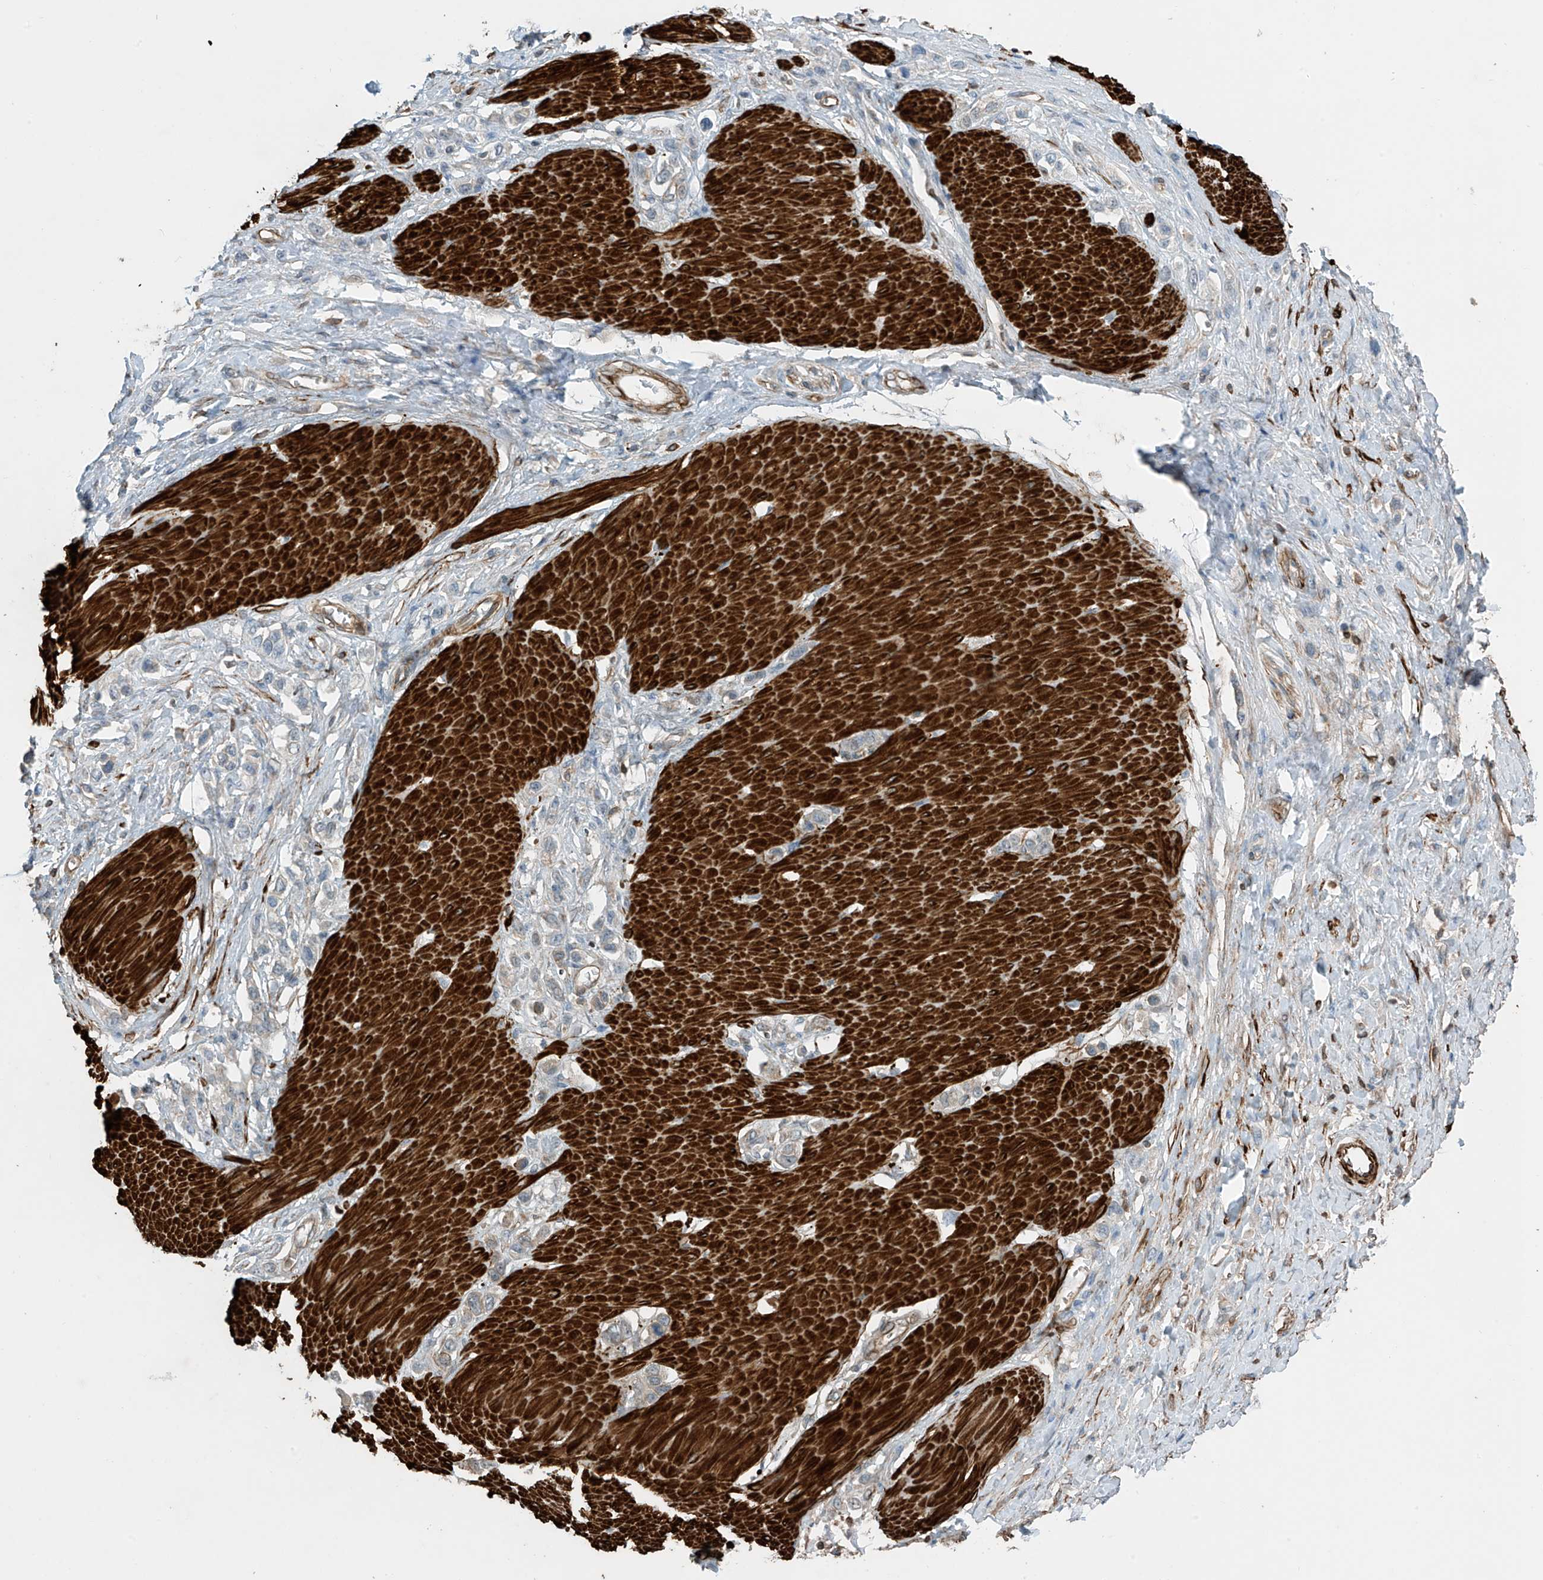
{"staining": {"intensity": "weak", "quantity": "<25%", "location": "cytoplasmic/membranous"}, "tissue": "stomach cancer", "cell_type": "Tumor cells", "image_type": "cancer", "snomed": [{"axis": "morphology", "description": "Normal tissue, NOS"}, {"axis": "morphology", "description": "Adenocarcinoma, NOS"}, {"axis": "topography", "description": "Stomach, upper"}, {"axis": "topography", "description": "Stomach"}], "caption": "A micrograph of adenocarcinoma (stomach) stained for a protein reveals no brown staining in tumor cells.", "gene": "SH3BGRL3", "patient": {"sex": "female", "age": 65}}